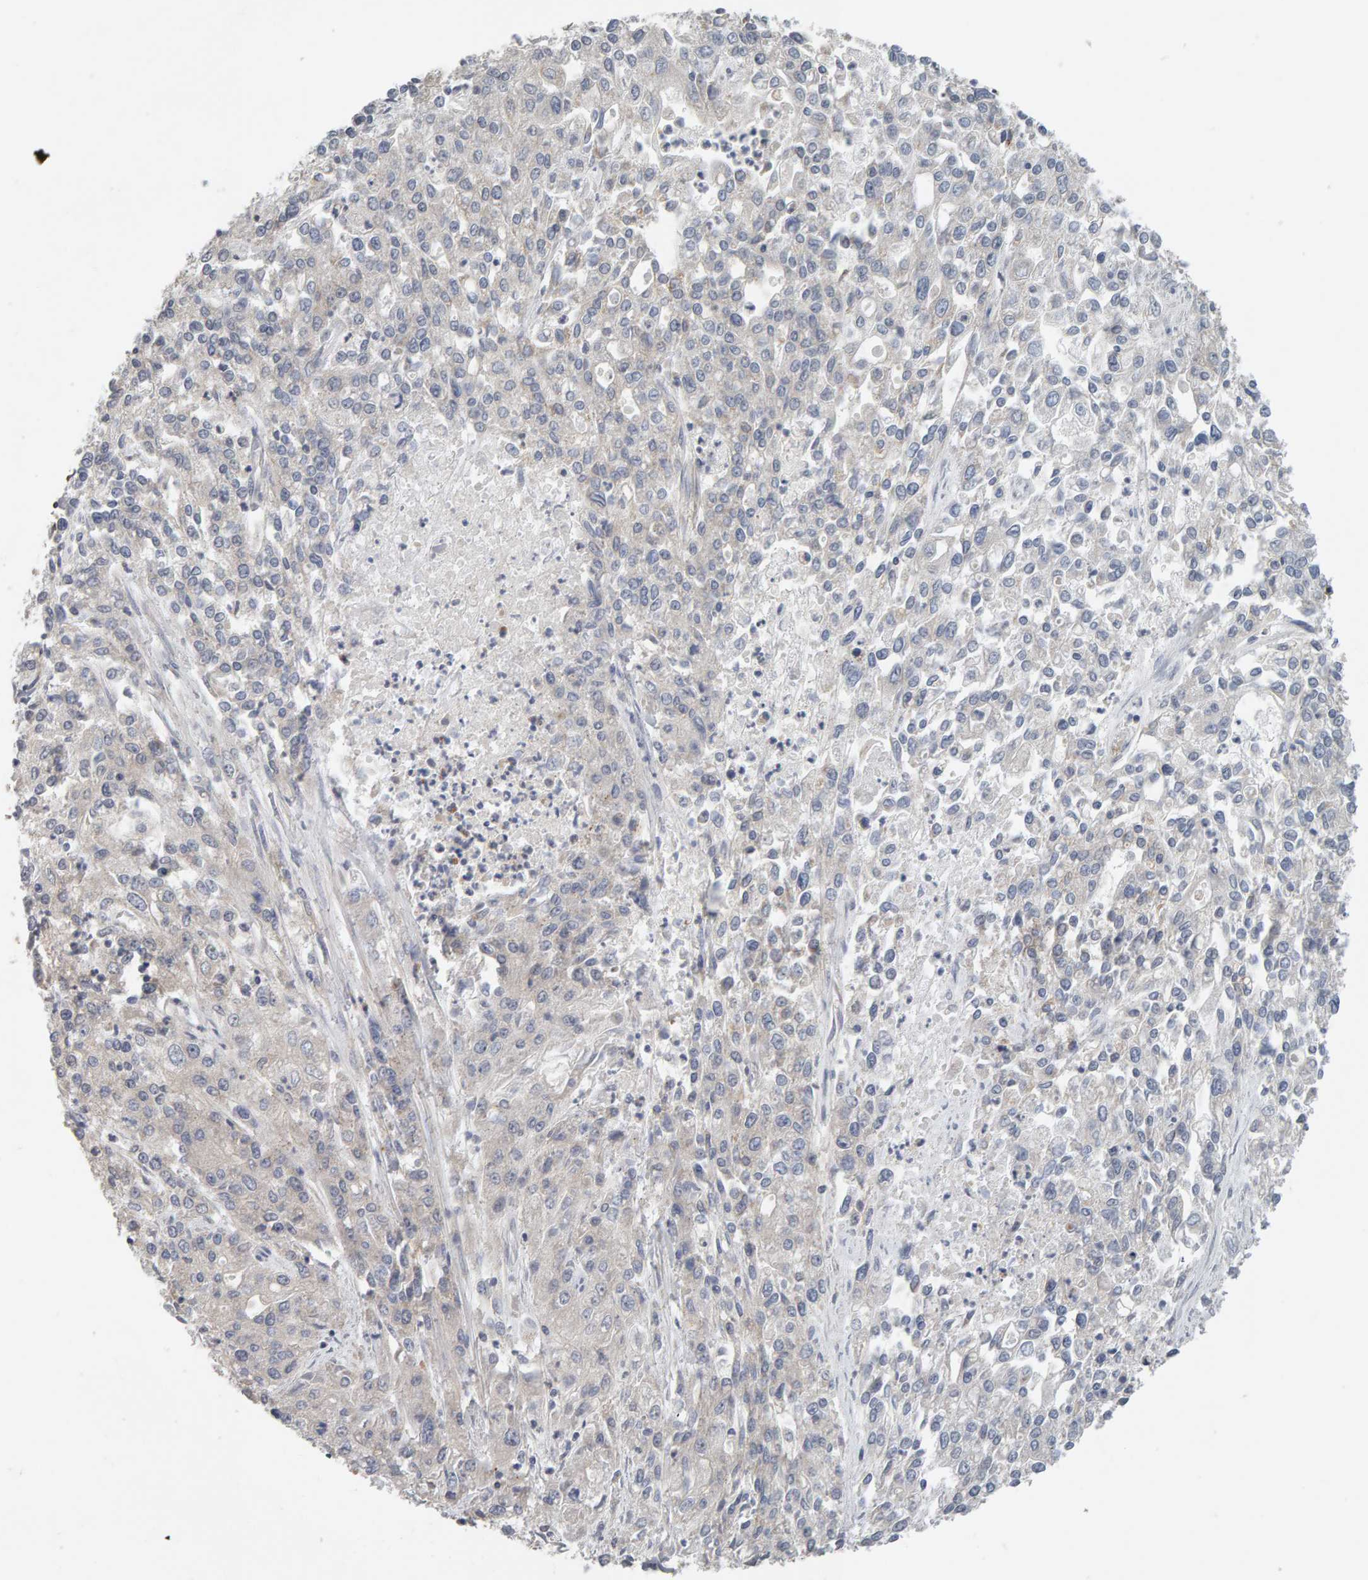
{"staining": {"intensity": "negative", "quantity": "none", "location": "none"}, "tissue": "endometrial cancer", "cell_type": "Tumor cells", "image_type": "cancer", "snomed": [{"axis": "morphology", "description": "Adenocarcinoma, NOS"}, {"axis": "topography", "description": "Endometrium"}], "caption": "Tumor cells are negative for brown protein staining in adenocarcinoma (endometrial).", "gene": "DNAJC7", "patient": {"sex": "female", "age": 49}}